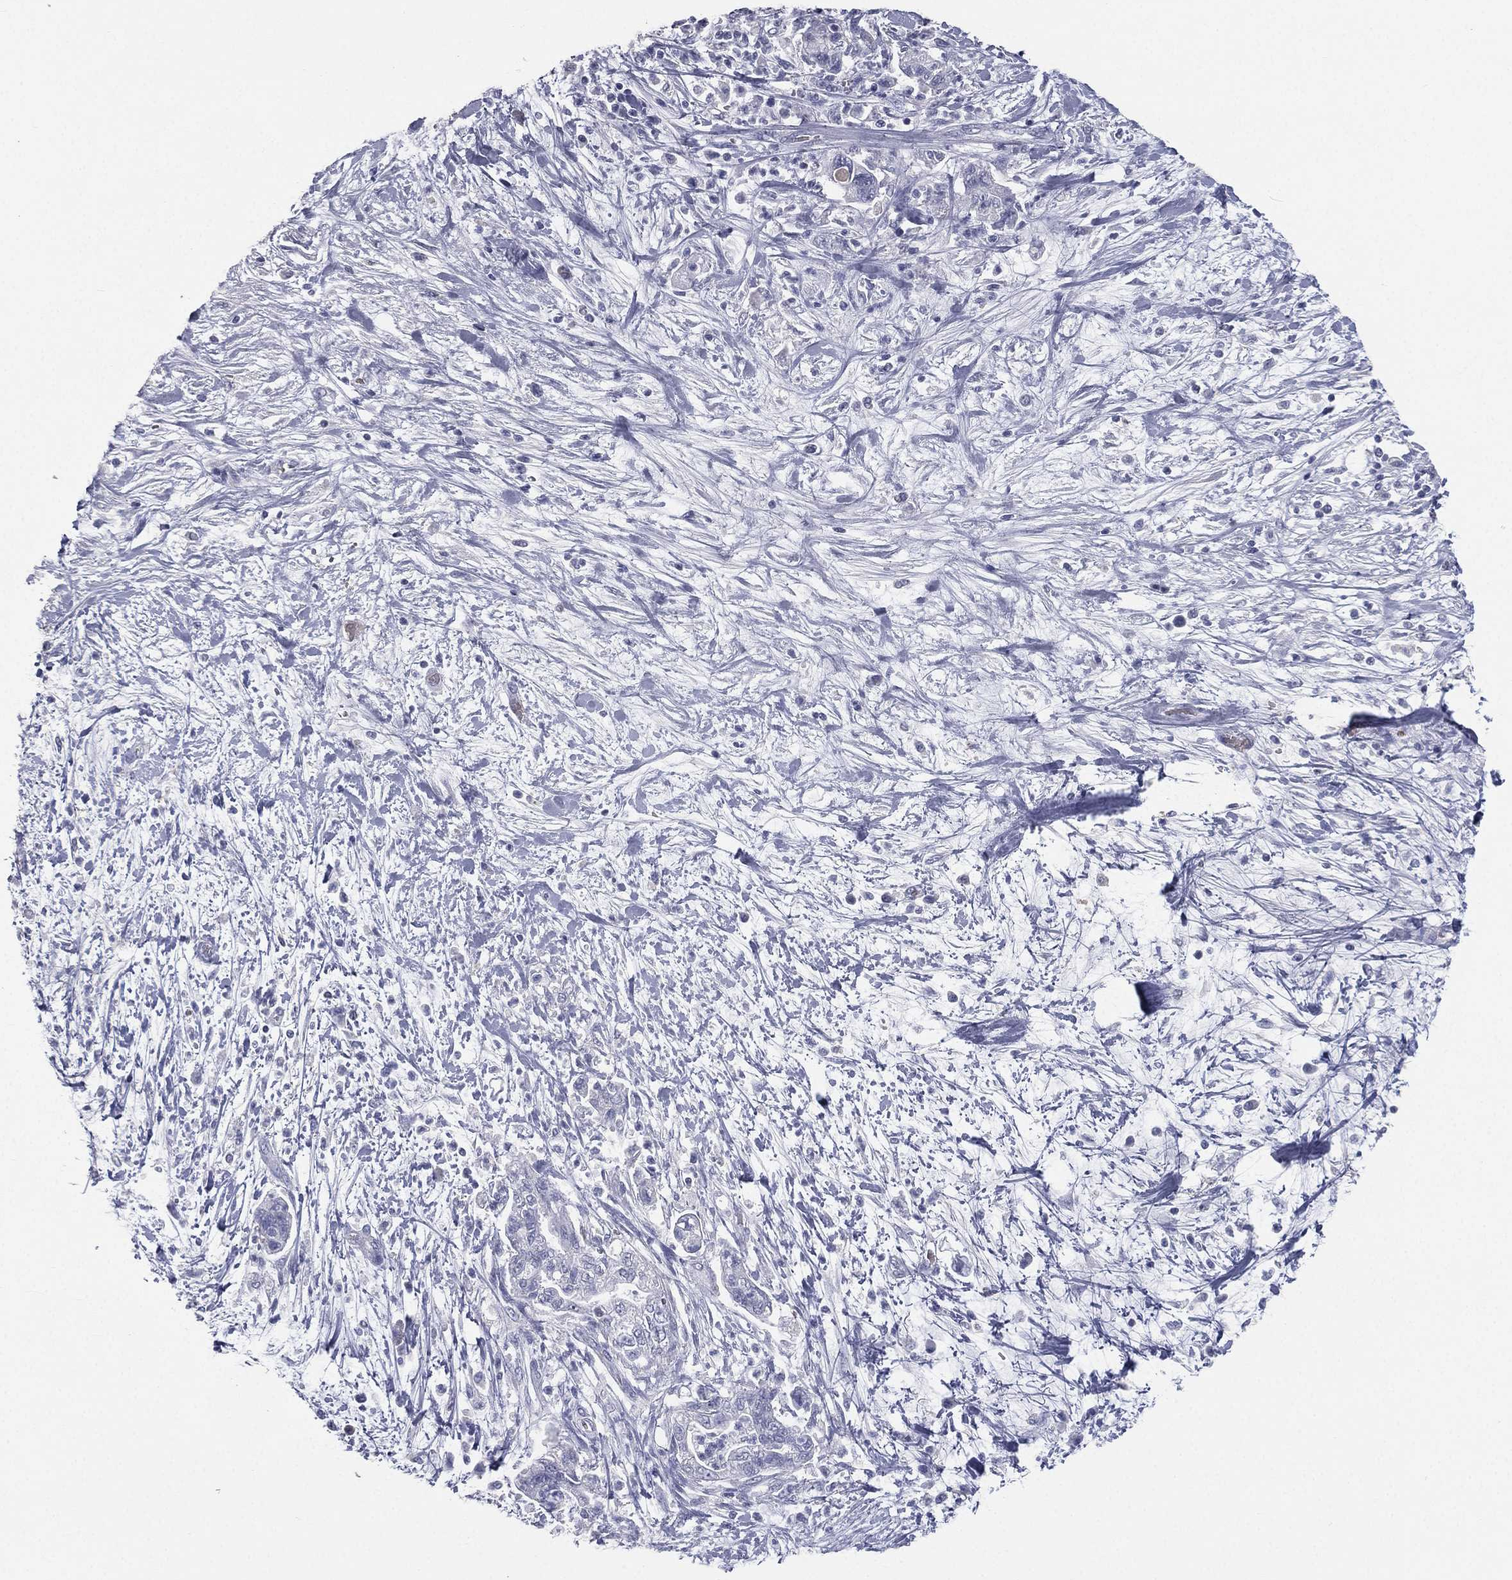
{"staining": {"intensity": "negative", "quantity": "none", "location": "none"}, "tissue": "pancreatic cancer", "cell_type": "Tumor cells", "image_type": "cancer", "snomed": [{"axis": "morphology", "description": "Adenocarcinoma, NOS"}, {"axis": "topography", "description": "Pancreas"}], "caption": "Immunohistochemical staining of adenocarcinoma (pancreatic) demonstrates no significant staining in tumor cells. The staining is performed using DAB brown chromogen with nuclei counter-stained in using hematoxylin.", "gene": "ESX1", "patient": {"sex": "female", "age": 73}}